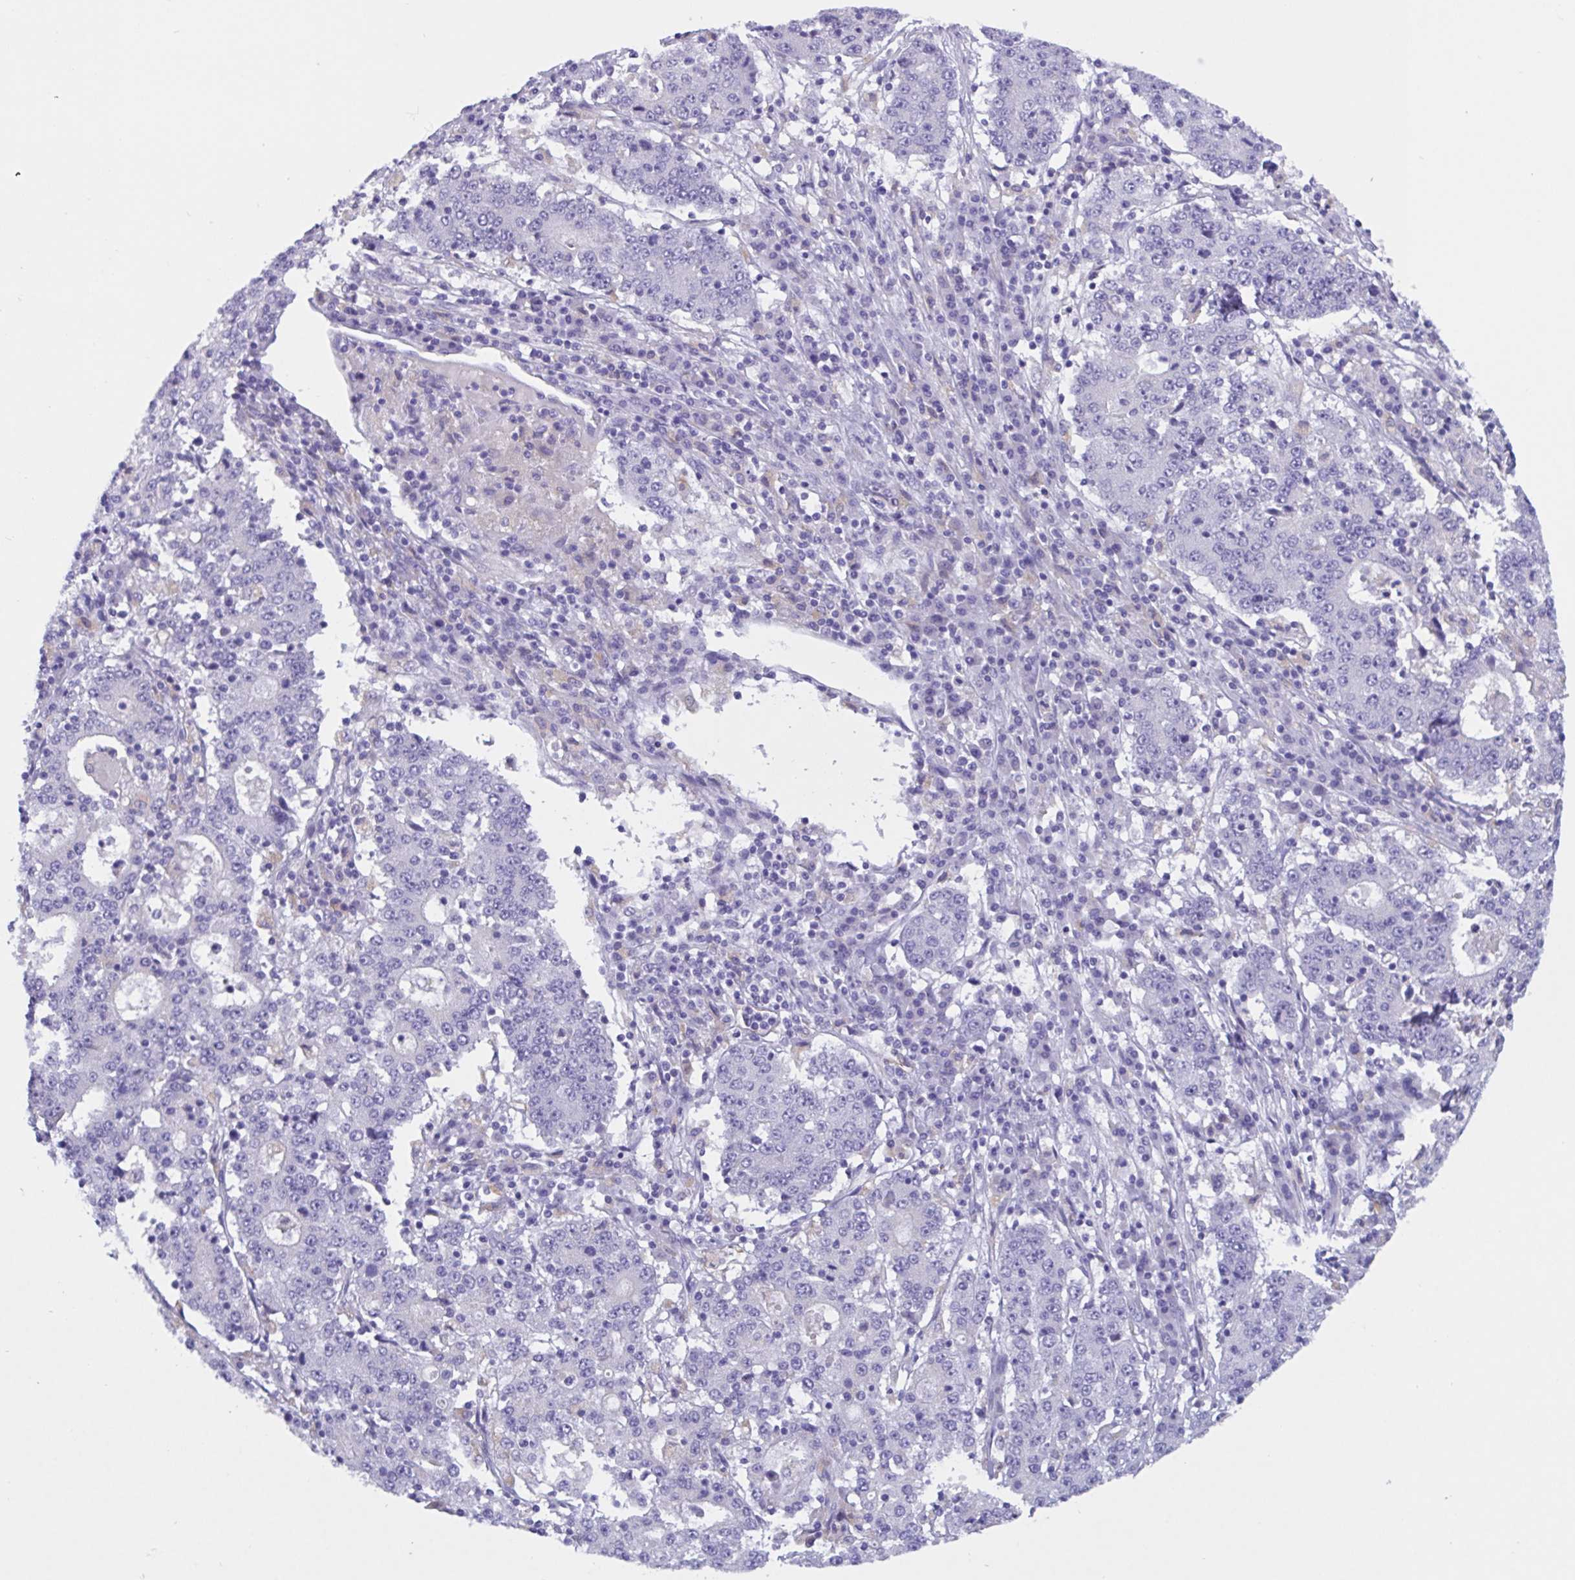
{"staining": {"intensity": "negative", "quantity": "none", "location": "none"}, "tissue": "stomach cancer", "cell_type": "Tumor cells", "image_type": "cancer", "snomed": [{"axis": "morphology", "description": "Adenocarcinoma, NOS"}, {"axis": "topography", "description": "Stomach"}], "caption": "An immunohistochemistry histopathology image of stomach cancer is shown. There is no staining in tumor cells of stomach cancer.", "gene": "RPL22L1", "patient": {"sex": "male", "age": 59}}